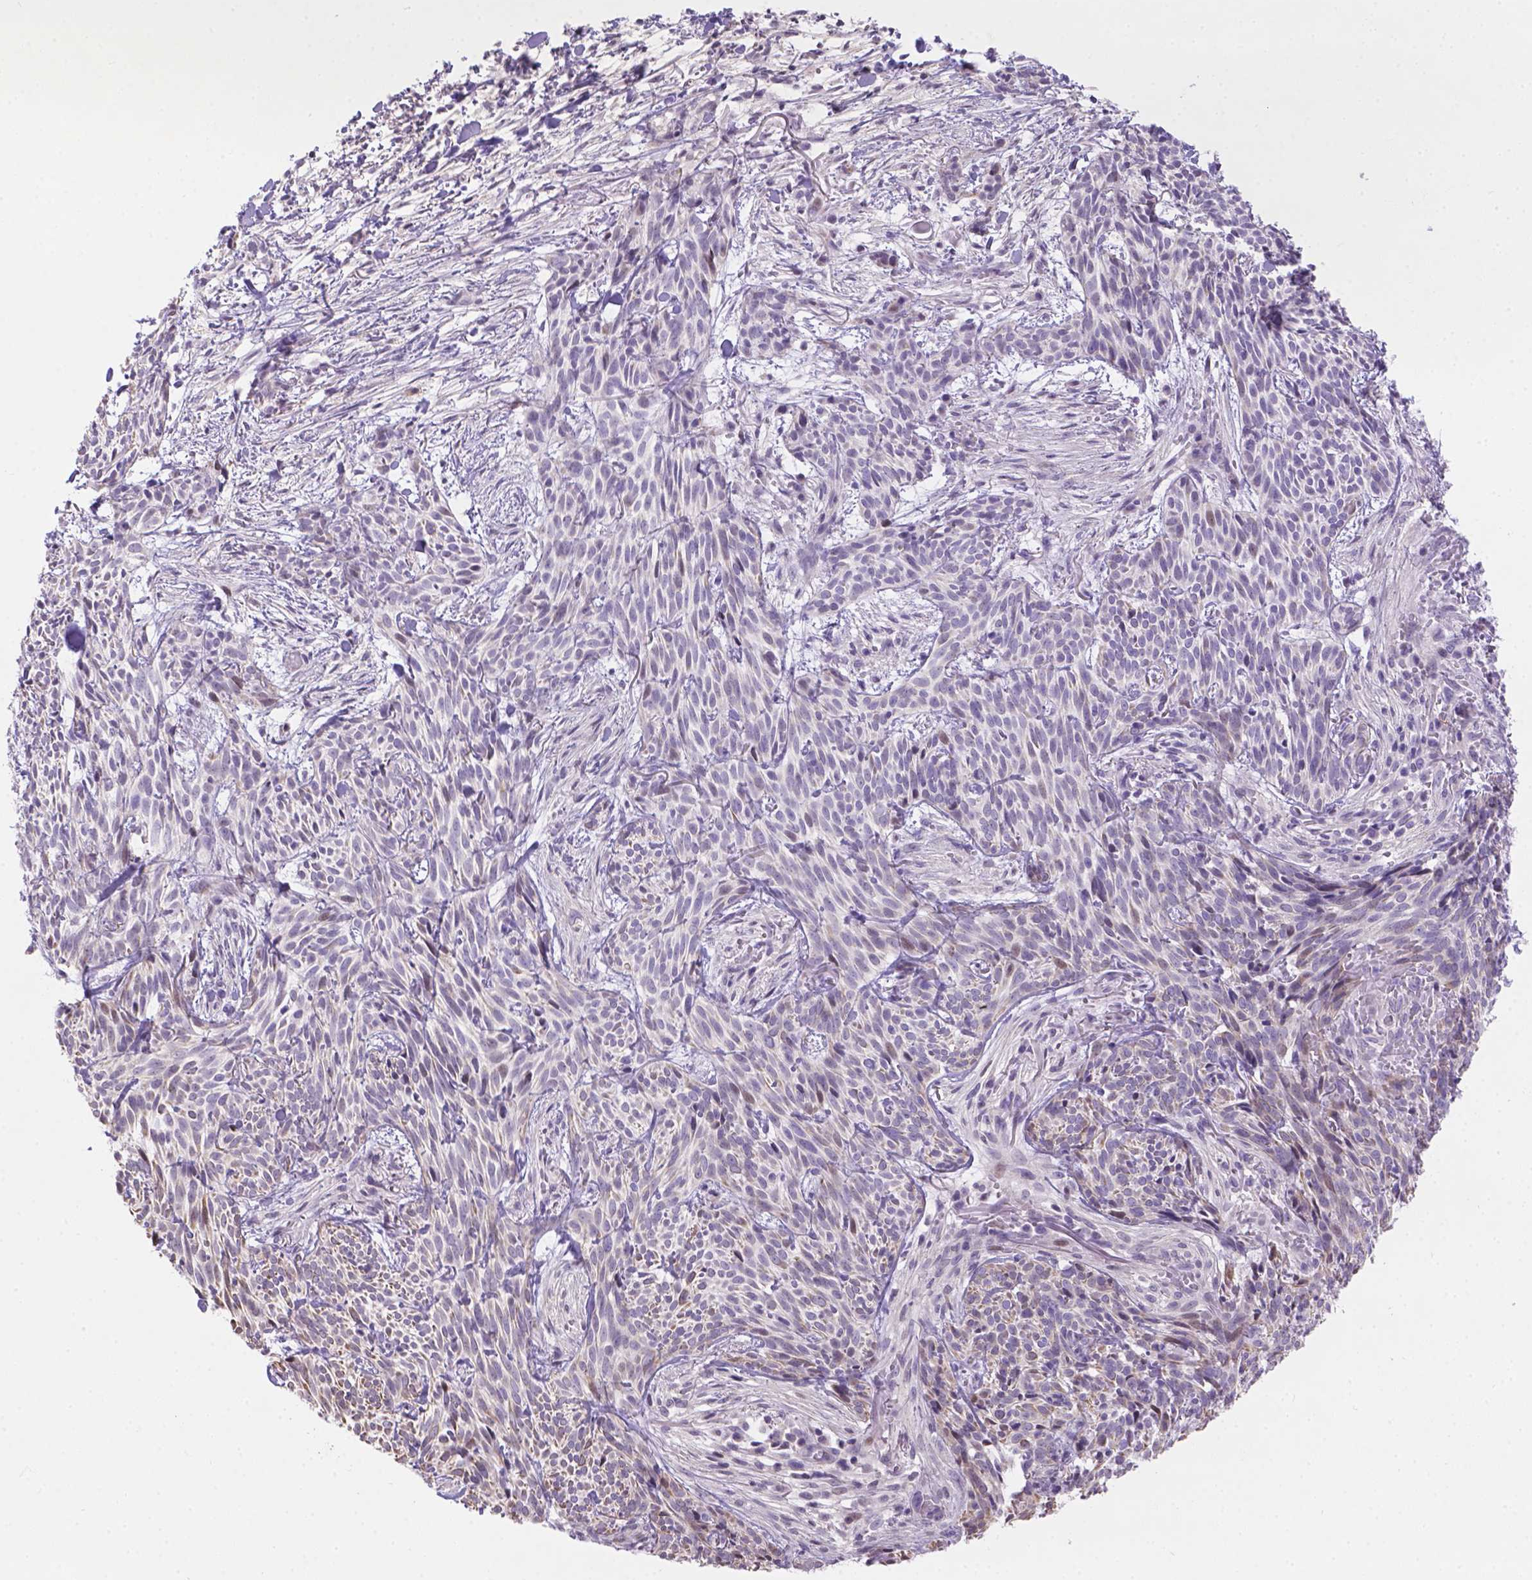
{"staining": {"intensity": "negative", "quantity": "none", "location": "none"}, "tissue": "skin cancer", "cell_type": "Tumor cells", "image_type": "cancer", "snomed": [{"axis": "morphology", "description": "Basal cell carcinoma"}, {"axis": "topography", "description": "Skin"}], "caption": "Human basal cell carcinoma (skin) stained for a protein using IHC displays no staining in tumor cells.", "gene": "DMWD", "patient": {"sex": "male", "age": 71}}